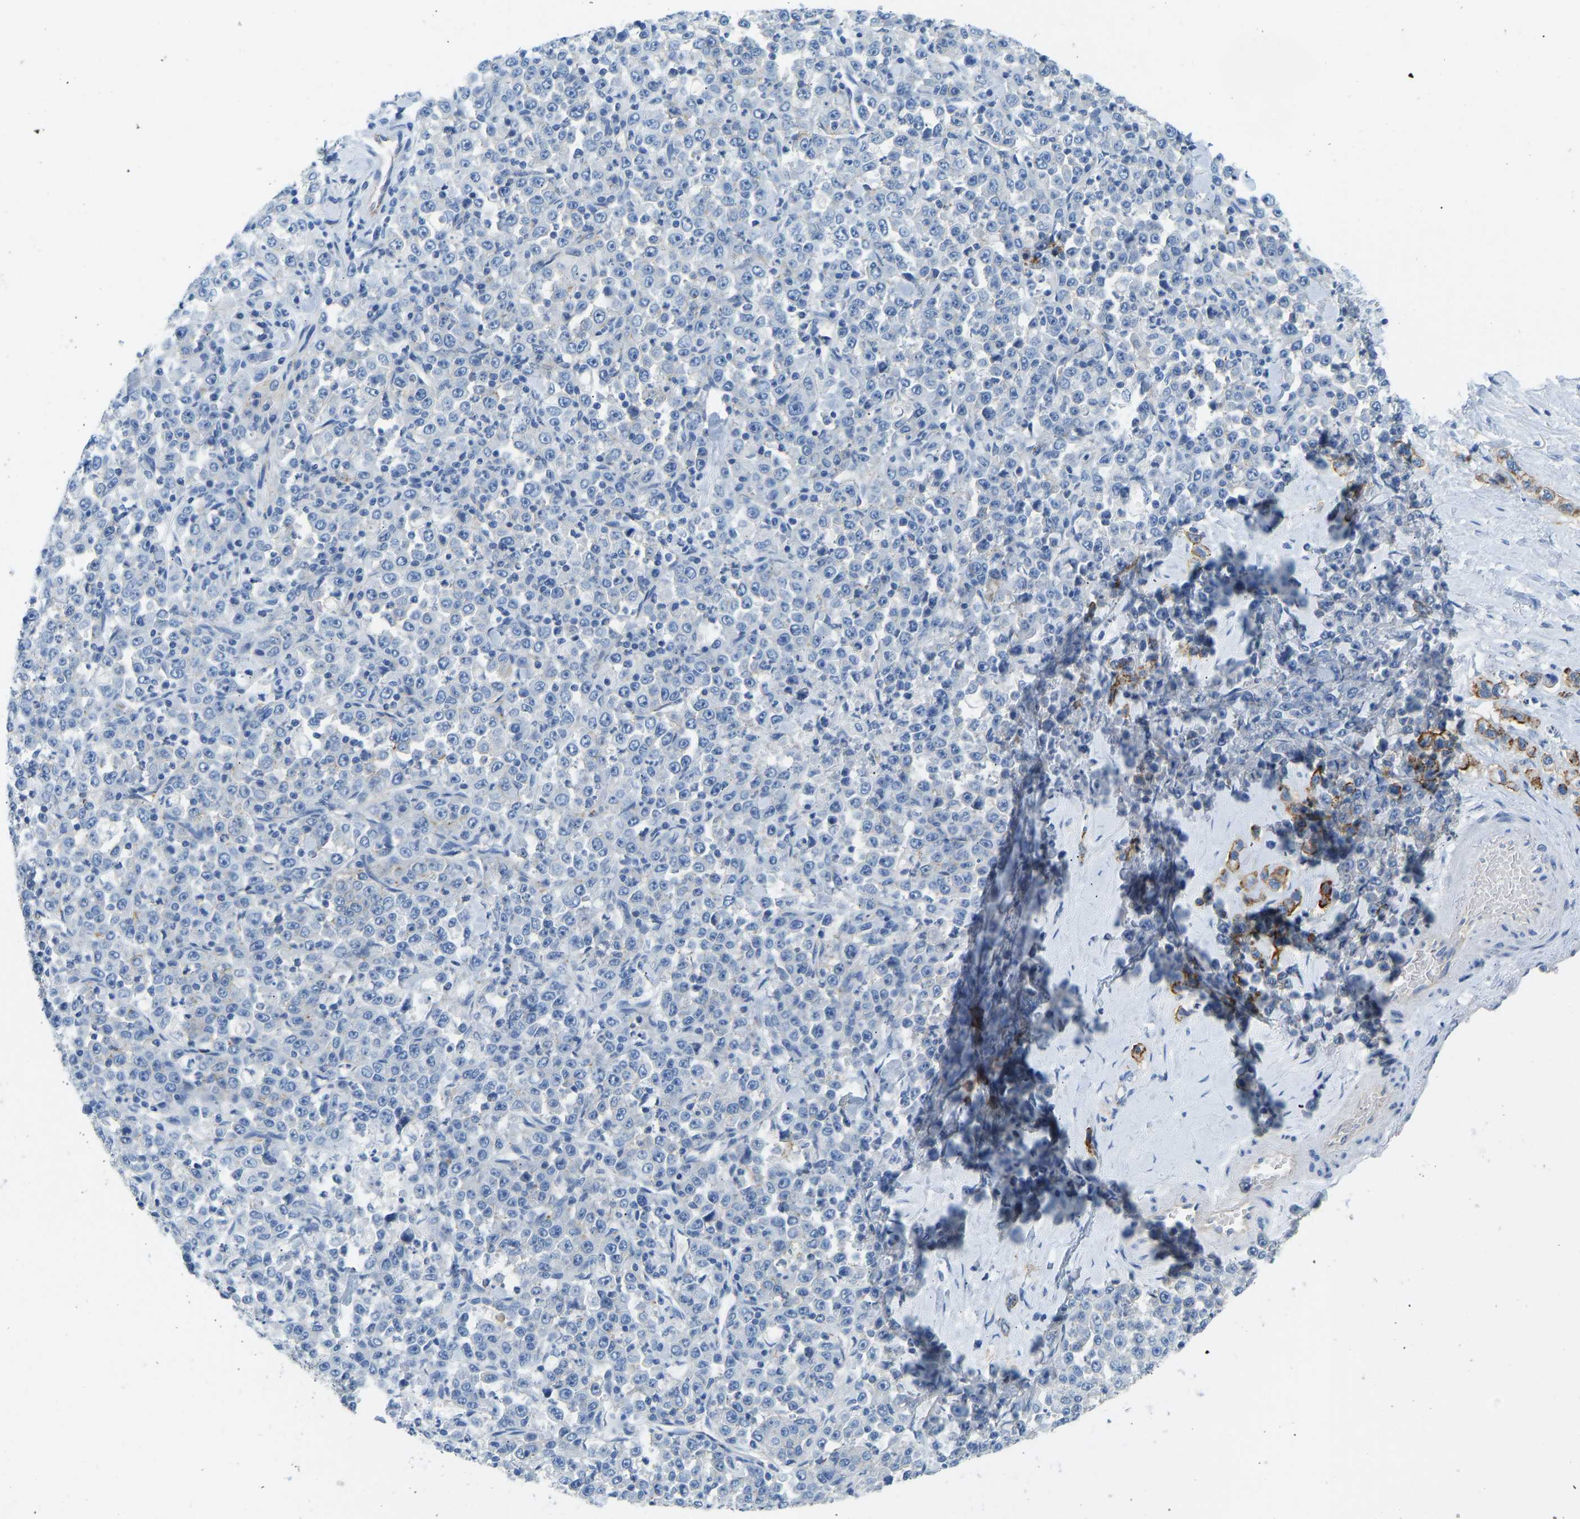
{"staining": {"intensity": "negative", "quantity": "none", "location": "none"}, "tissue": "stomach cancer", "cell_type": "Tumor cells", "image_type": "cancer", "snomed": [{"axis": "morphology", "description": "Normal tissue, NOS"}, {"axis": "morphology", "description": "Adenocarcinoma, NOS"}, {"axis": "topography", "description": "Stomach, upper"}, {"axis": "topography", "description": "Stomach"}], "caption": "Stomach adenocarcinoma was stained to show a protein in brown. There is no significant positivity in tumor cells.", "gene": "ATP1A1", "patient": {"sex": "male", "age": 59}}